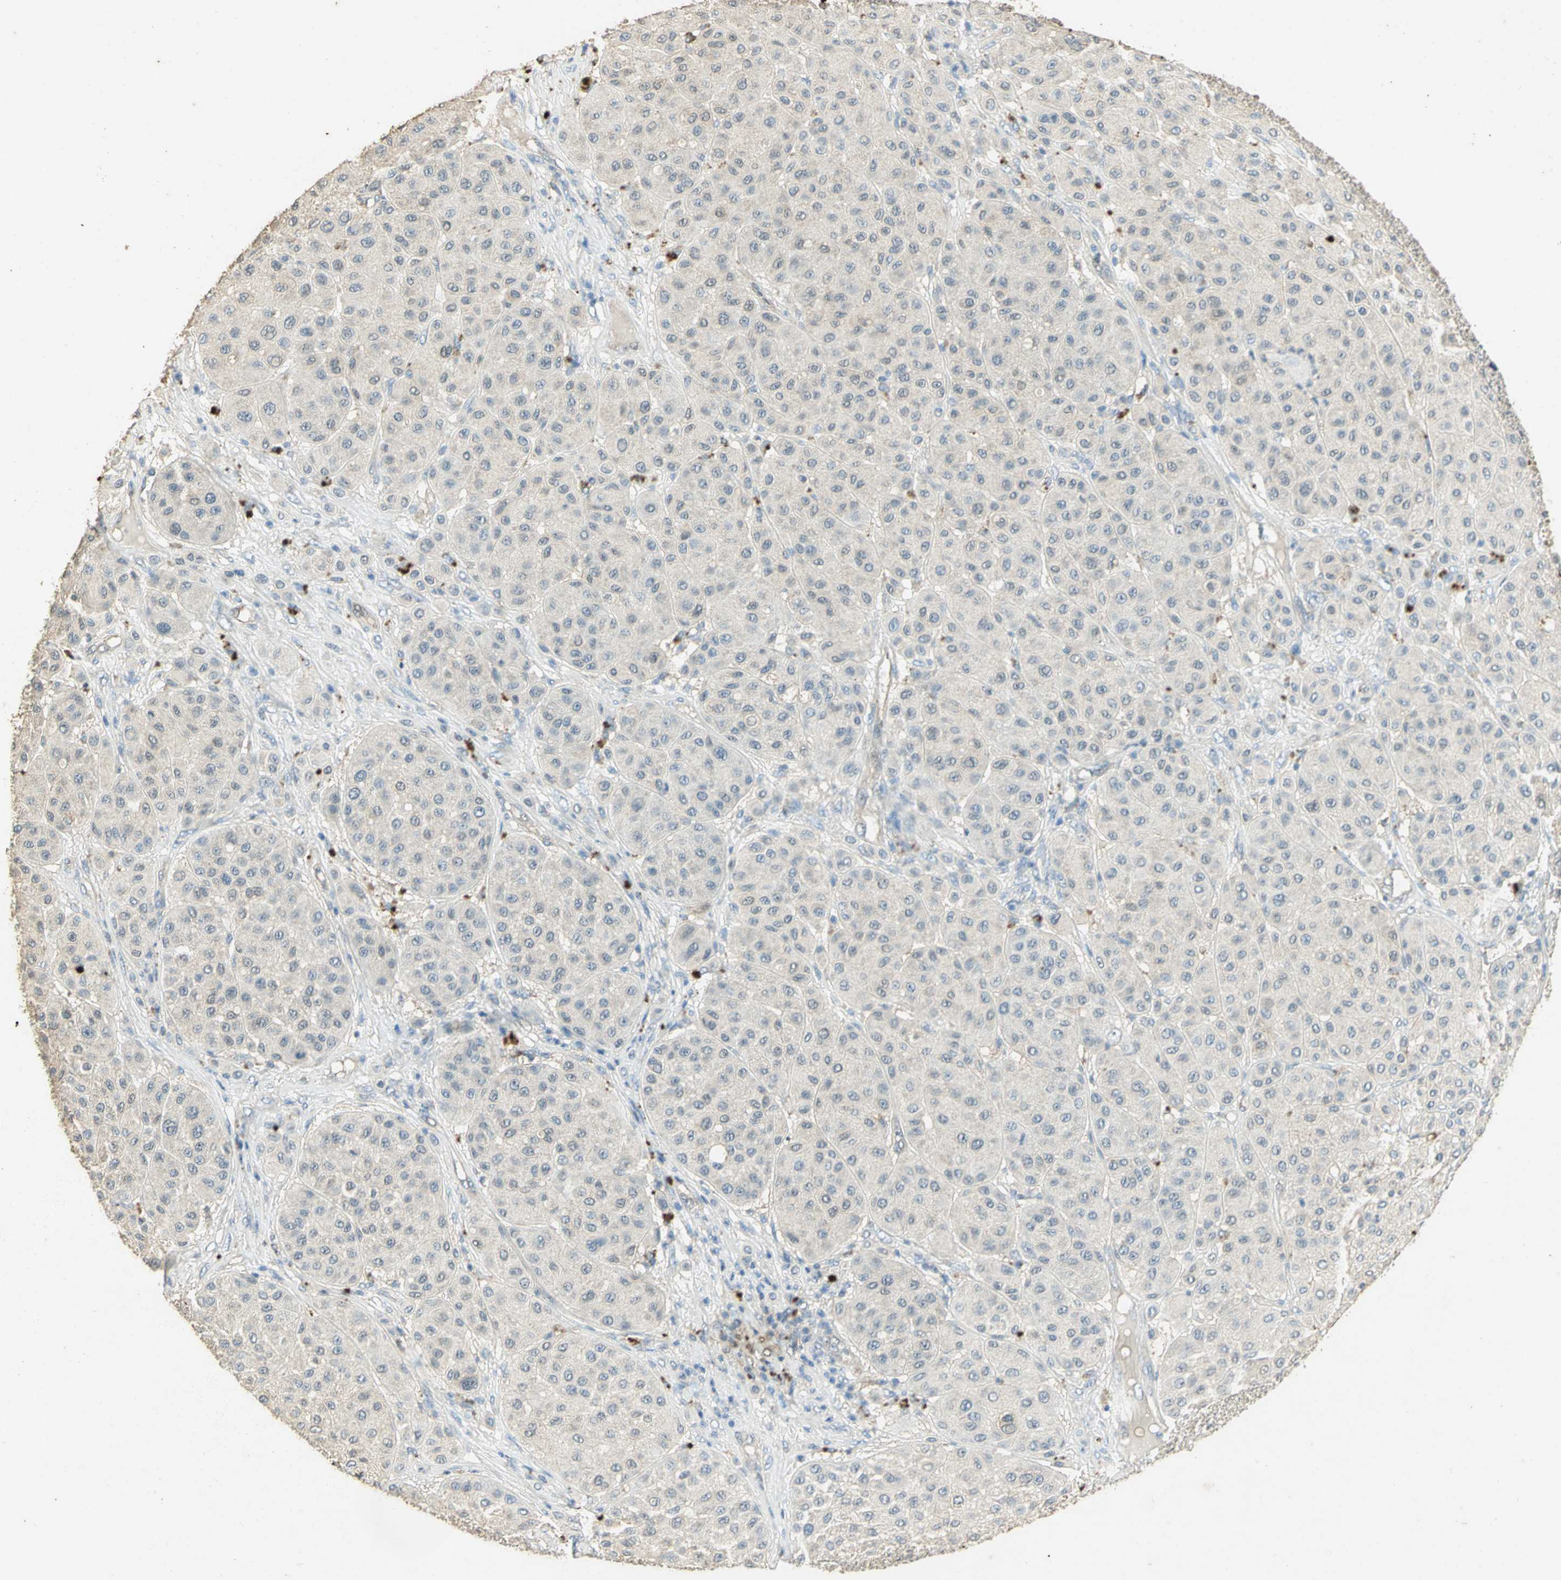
{"staining": {"intensity": "weak", "quantity": "25%-75%", "location": "cytoplasmic/membranous"}, "tissue": "melanoma", "cell_type": "Tumor cells", "image_type": "cancer", "snomed": [{"axis": "morphology", "description": "Normal tissue, NOS"}, {"axis": "morphology", "description": "Malignant melanoma, Metastatic site"}, {"axis": "topography", "description": "Skin"}], "caption": "DAB immunohistochemical staining of malignant melanoma (metastatic site) reveals weak cytoplasmic/membranous protein expression in about 25%-75% of tumor cells.", "gene": "ASB9", "patient": {"sex": "male", "age": 41}}